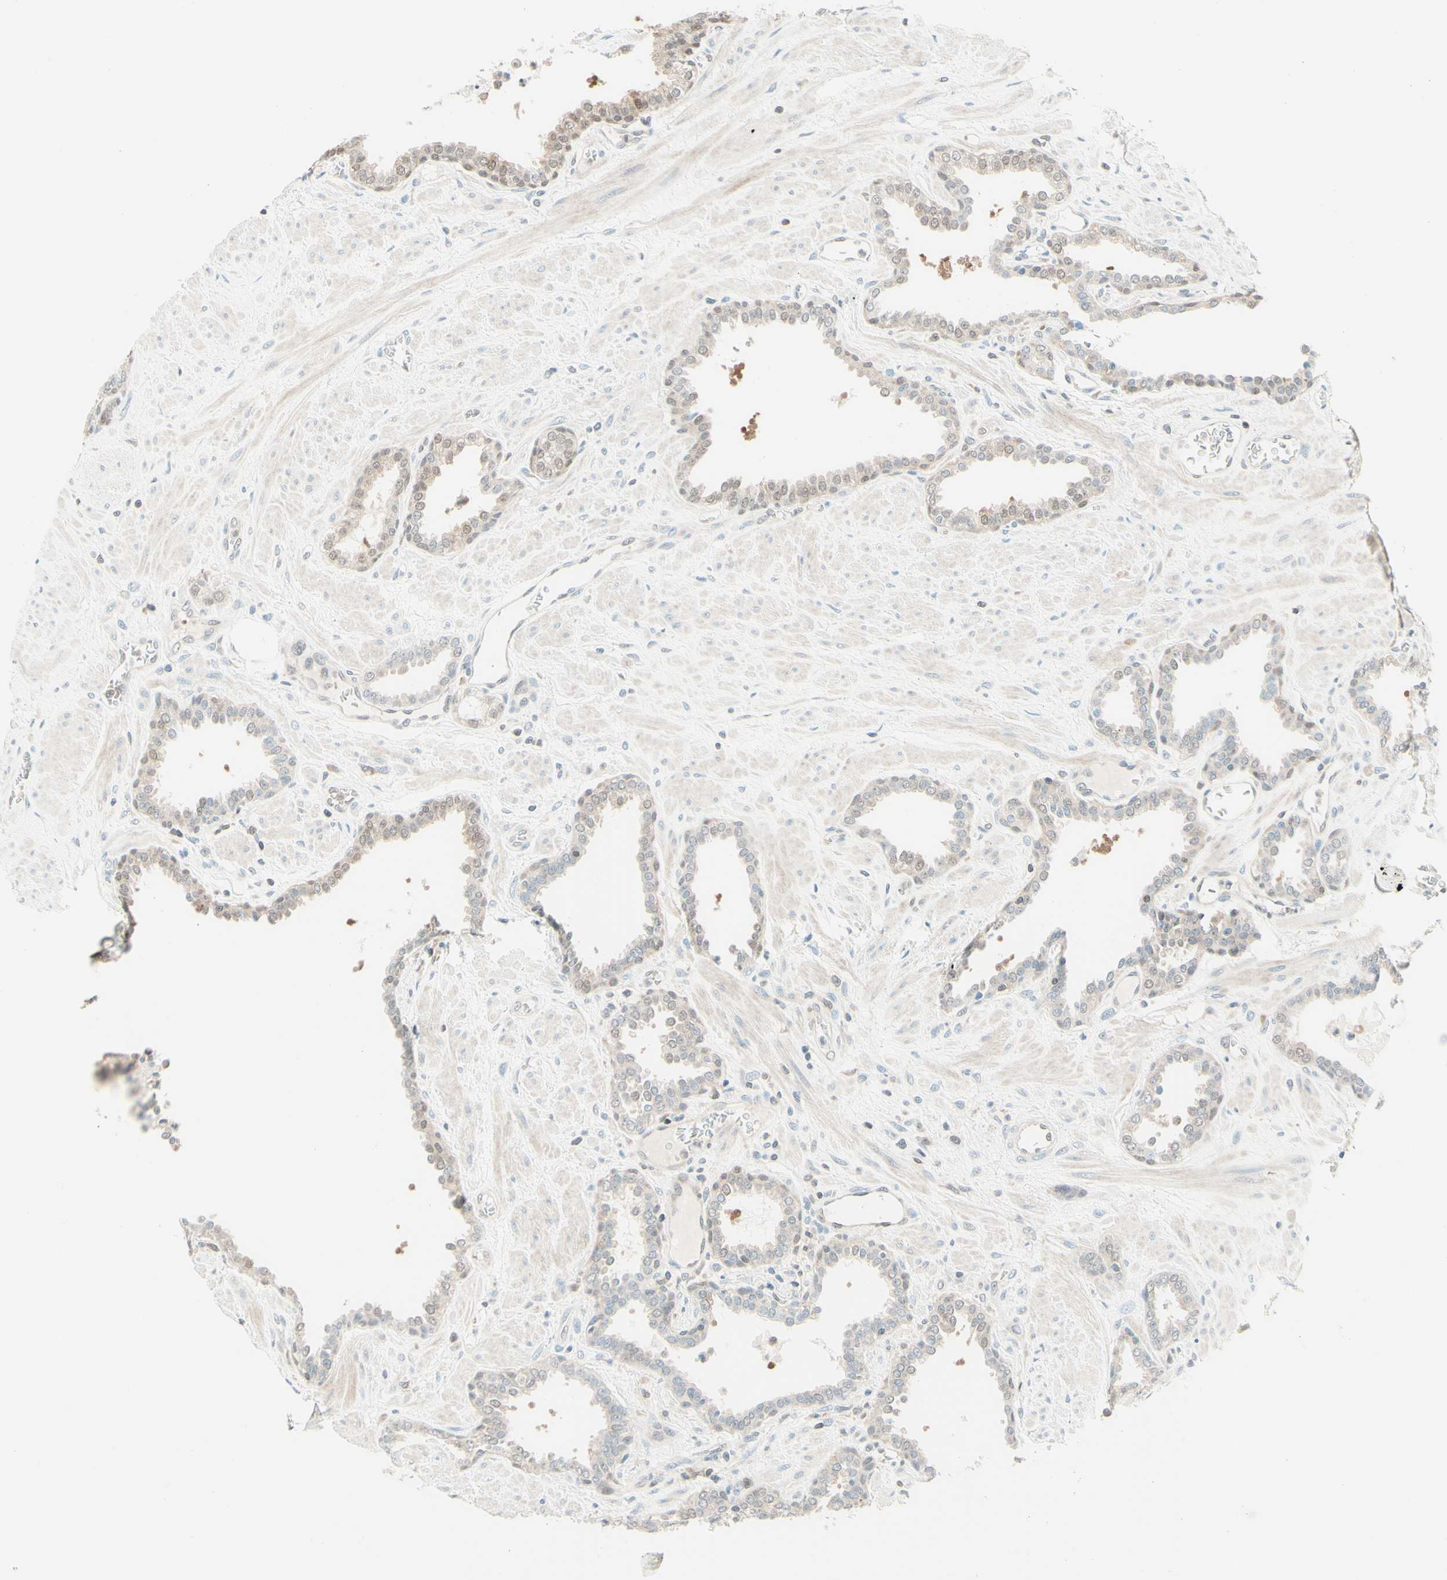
{"staining": {"intensity": "weak", "quantity": "<25%", "location": "nuclear"}, "tissue": "prostate", "cell_type": "Glandular cells", "image_type": "normal", "snomed": [{"axis": "morphology", "description": "Normal tissue, NOS"}, {"axis": "topography", "description": "Prostate"}], "caption": "IHC photomicrograph of normal prostate: prostate stained with DAB (3,3'-diaminobenzidine) displays no significant protein expression in glandular cells.", "gene": "UPK3B", "patient": {"sex": "male", "age": 51}}